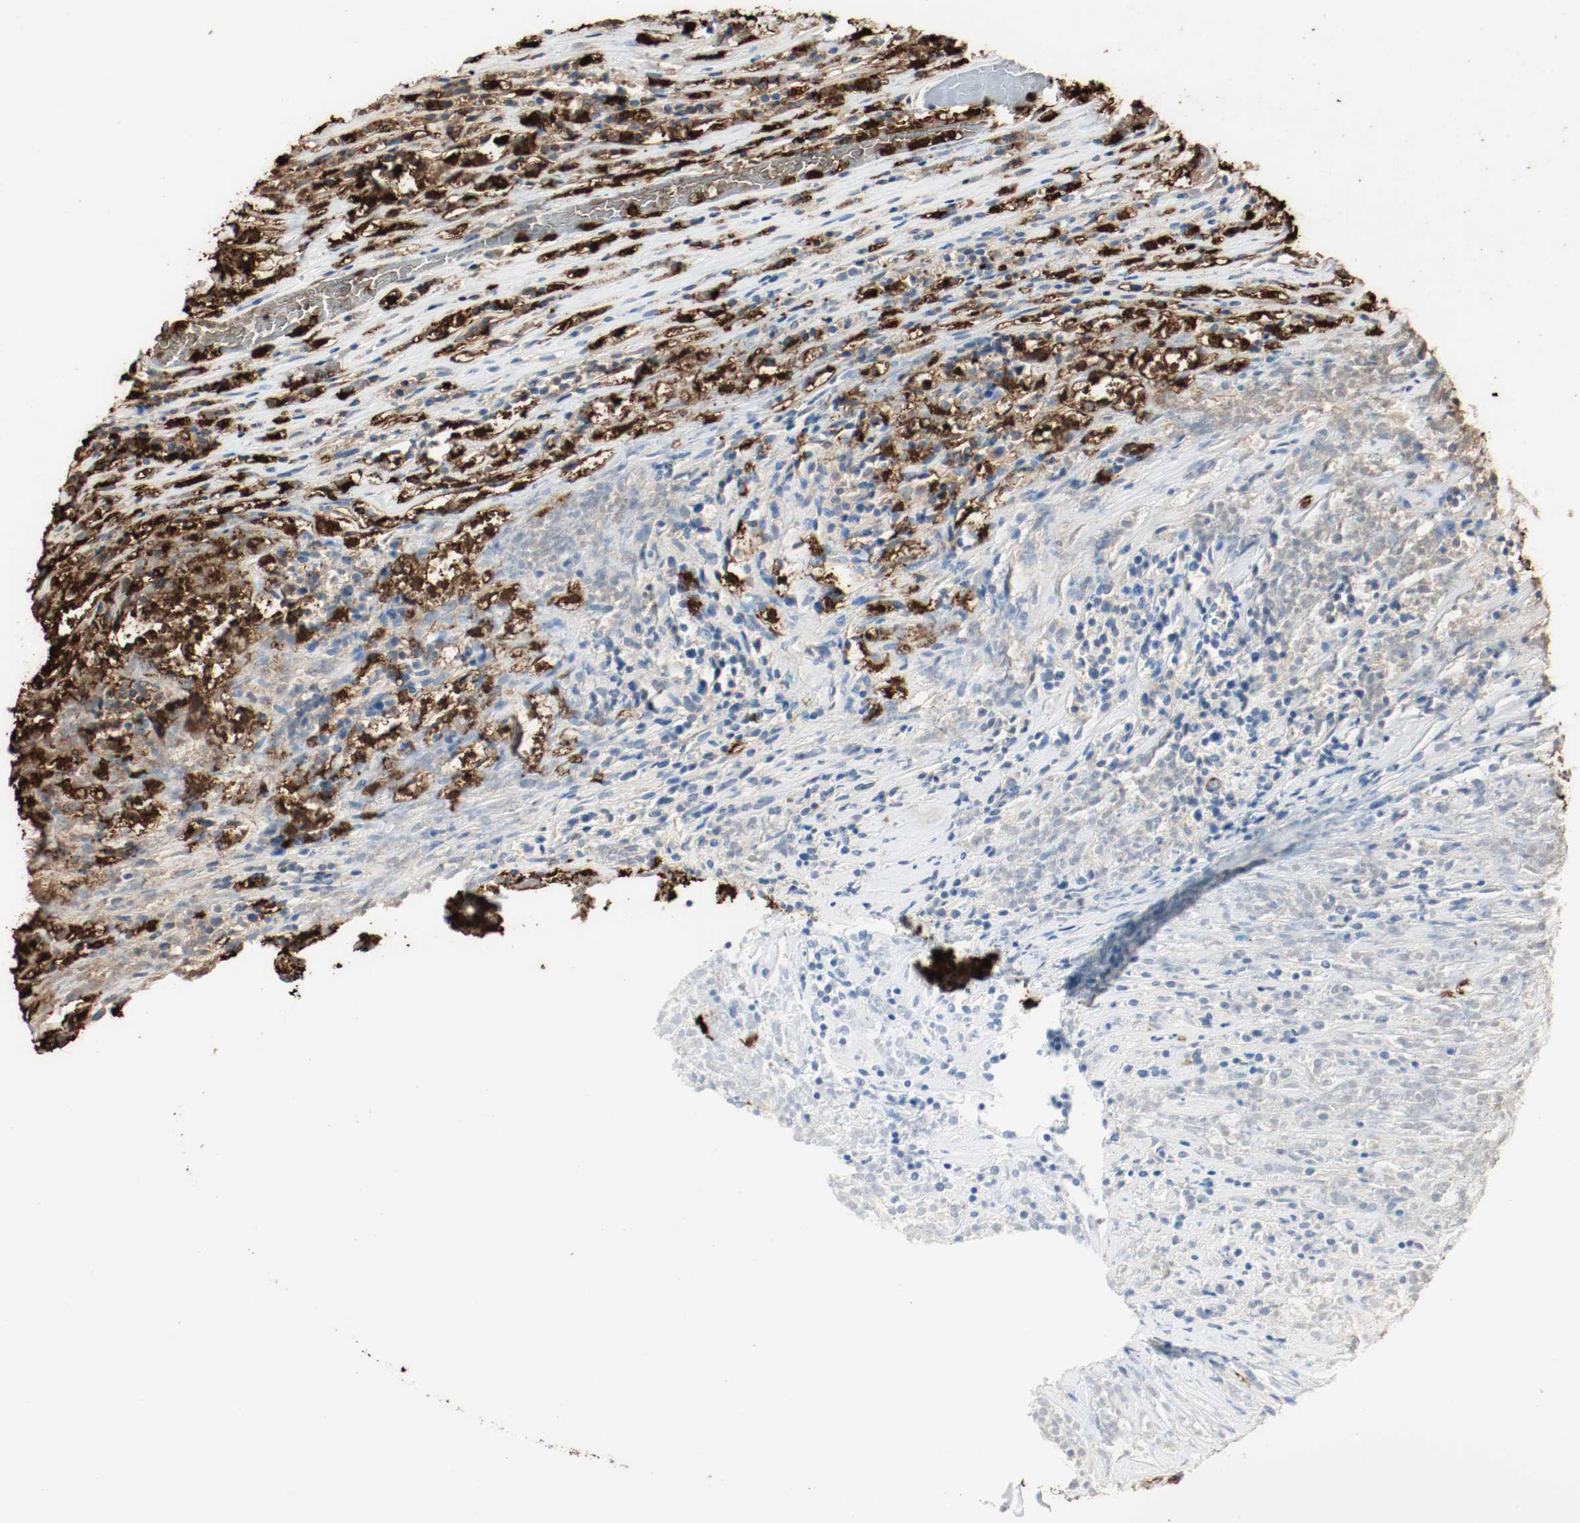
{"staining": {"intensity": "negative", "quantity": "none", "location": "none"}, "tissue": "lymphoma", "cell_type": "Tumor cells", "image_type": "cancer", "snomed": [{"axis": "morphology", "description": "Malignant lymphoma, non-Hodgkin's type, High grade"}, {"axis": "topography", "description": "Lymph node"}], "caption": "Tumor cells show no significant protein positivity in lymphoma. Brightfield microscopy of immunohistochemistry (IHC) stained with DAB (3,3'-diaminobenzidine) (brown) and hematoxylin (blue), captured at high magnification.", "gene": "S100A9", "patient": {"sex": "female", "age": 73}}